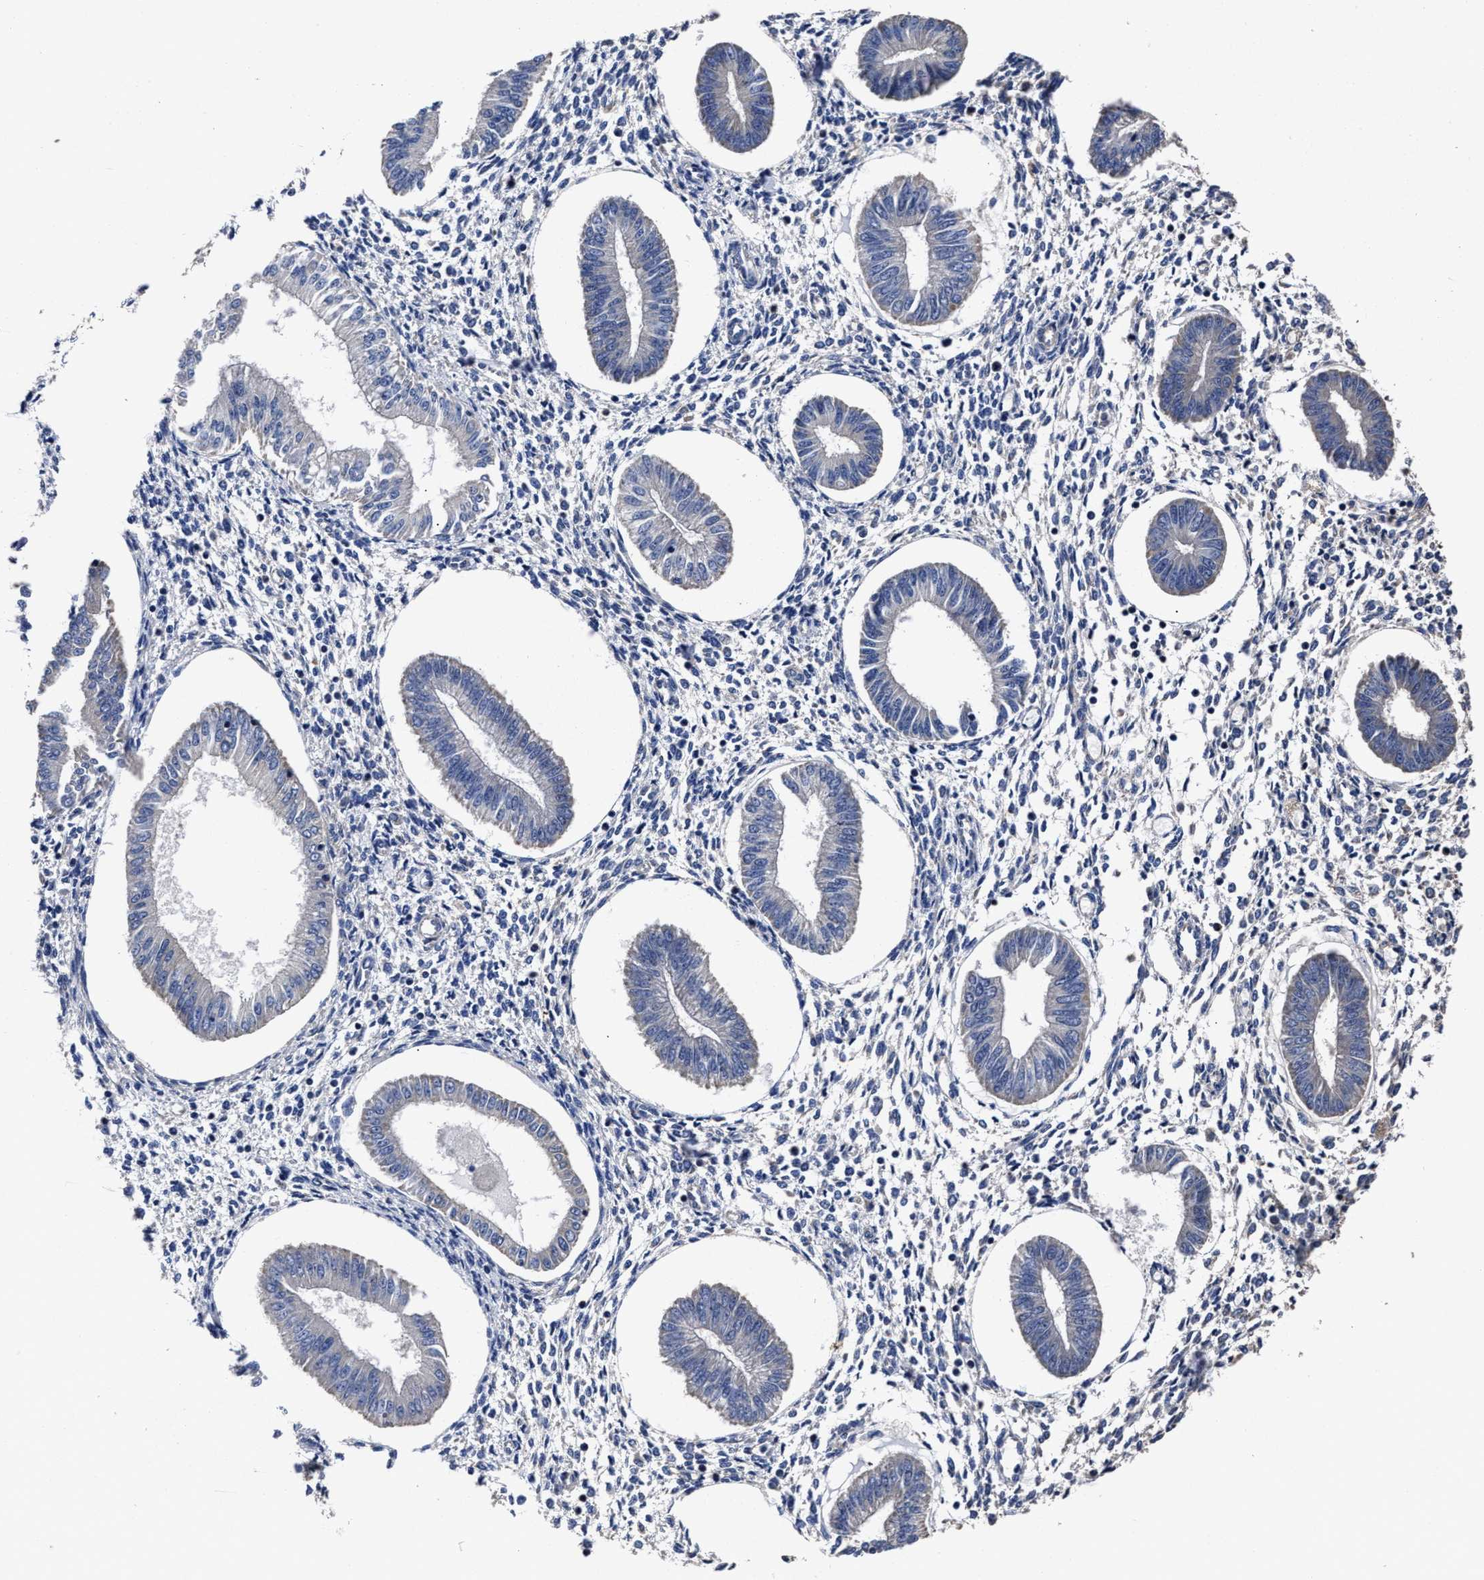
{"staining": {"intensity": "moderate", "quantity": "<25%", "location": "cytoplasmic/membranous"}, "tissue": "endometrium", "cell_type": "Cells in endometrial stroma", "image_type": "normal", "snomed": [{"axis": "morphology", "description": "Normal tissue, NOS"}, {"axis": "topography", "description": "Endometrium"}], "caption": "A low amount of moderate cytoplasmic/membranous positivity is seen in about <25% of cells in endometrial stroma in normal endometrium.", "gene": "AVEN", "patient": {"sex": "female", "age": 50}}